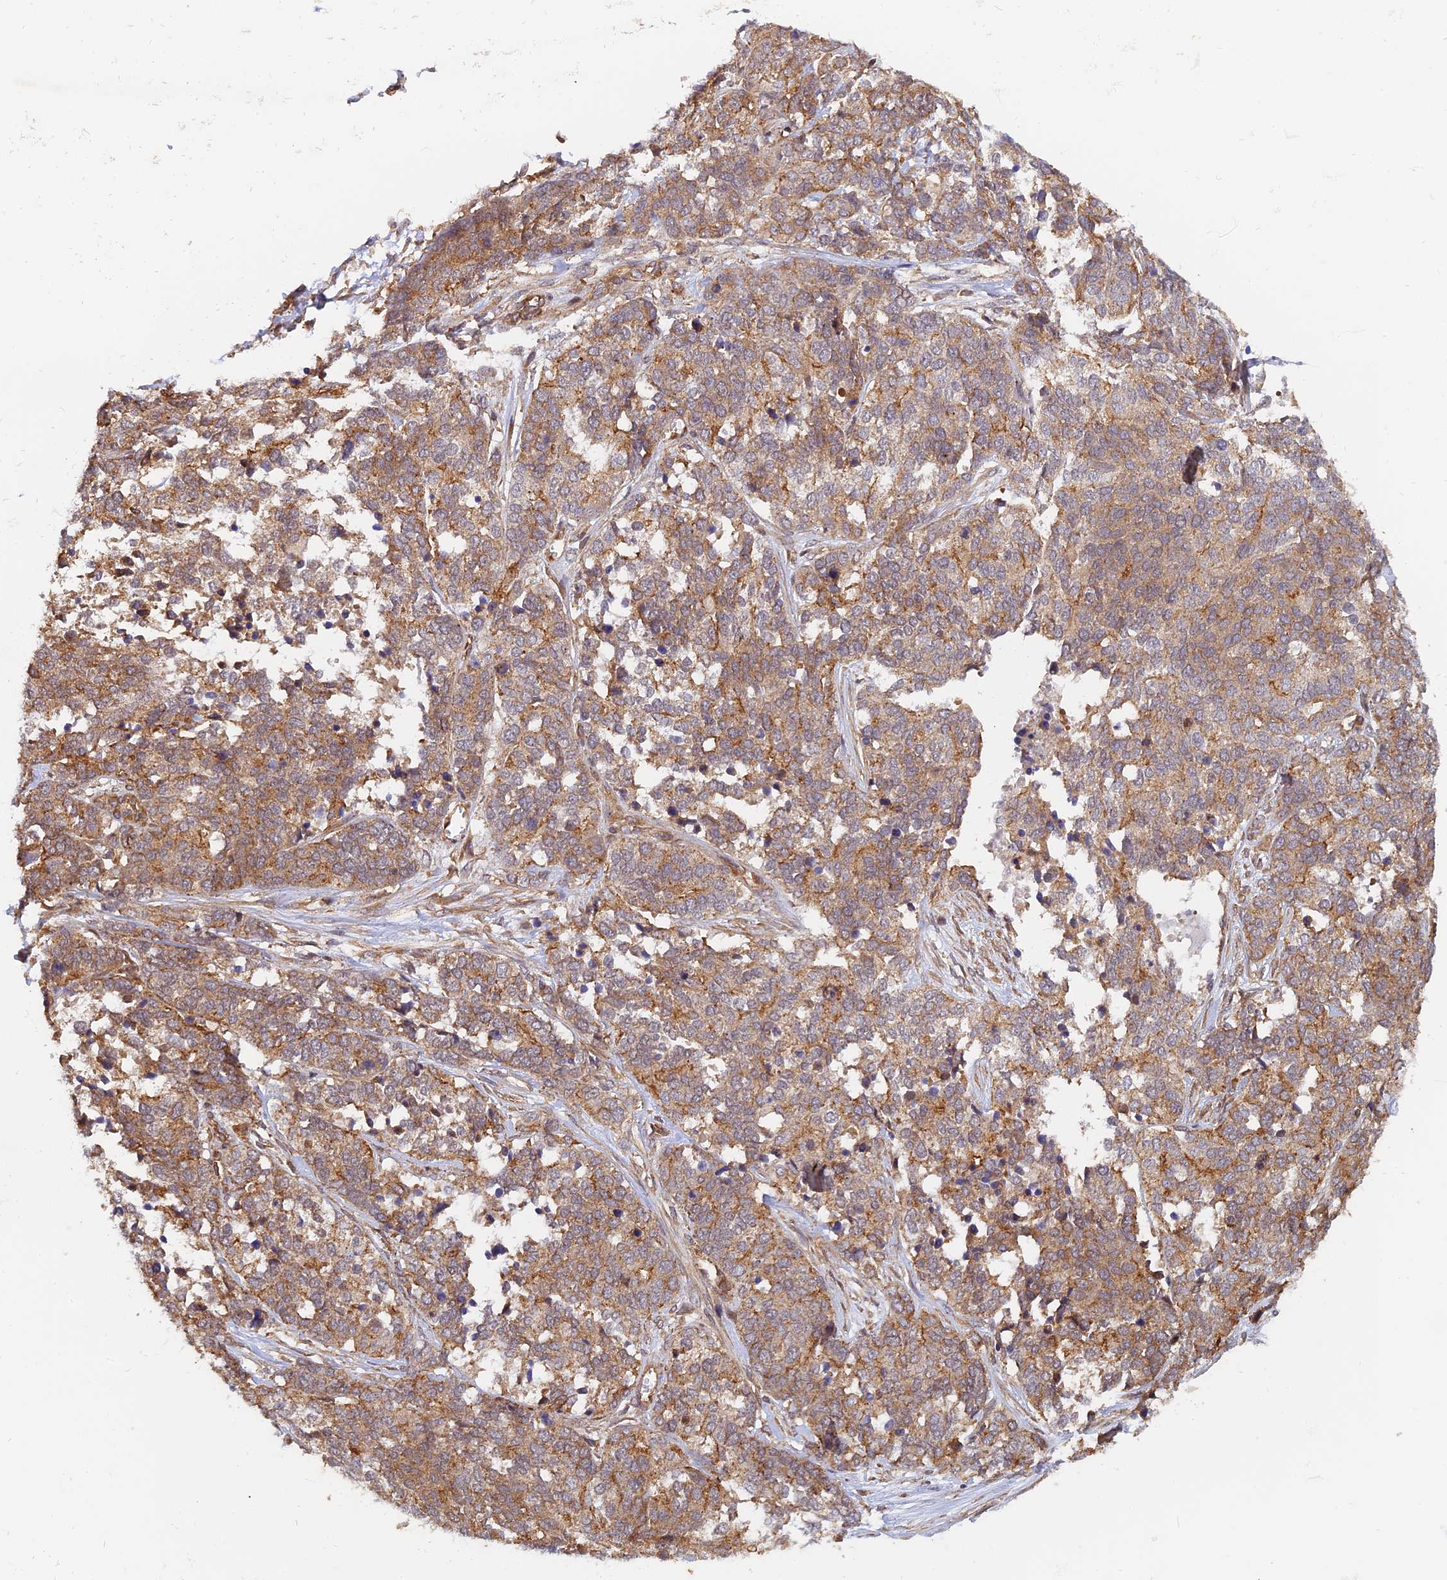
{"staining": {"intensity": "moderate", "quantity": ">75%", "location": "cytoplasmic/membranous"}, "tissue": "ovarian cancer", "cell_type": "Tumor cells", "image_type": "cancer", "snomed": [{"axis": "morphology", "description": "Cystadenocarcinoma, serous, NOS"}, {"axis": "topography", "description": "Ovary"}], "caption": "Immunohistochemical staining of serous cystadenocarcinoma (ovarian) displays moderate cytoplasmic/membranous protein staining in about >75% of tumor cells.", "gene": "WDR41", "patient": {"sex": "female", "age": 44}}